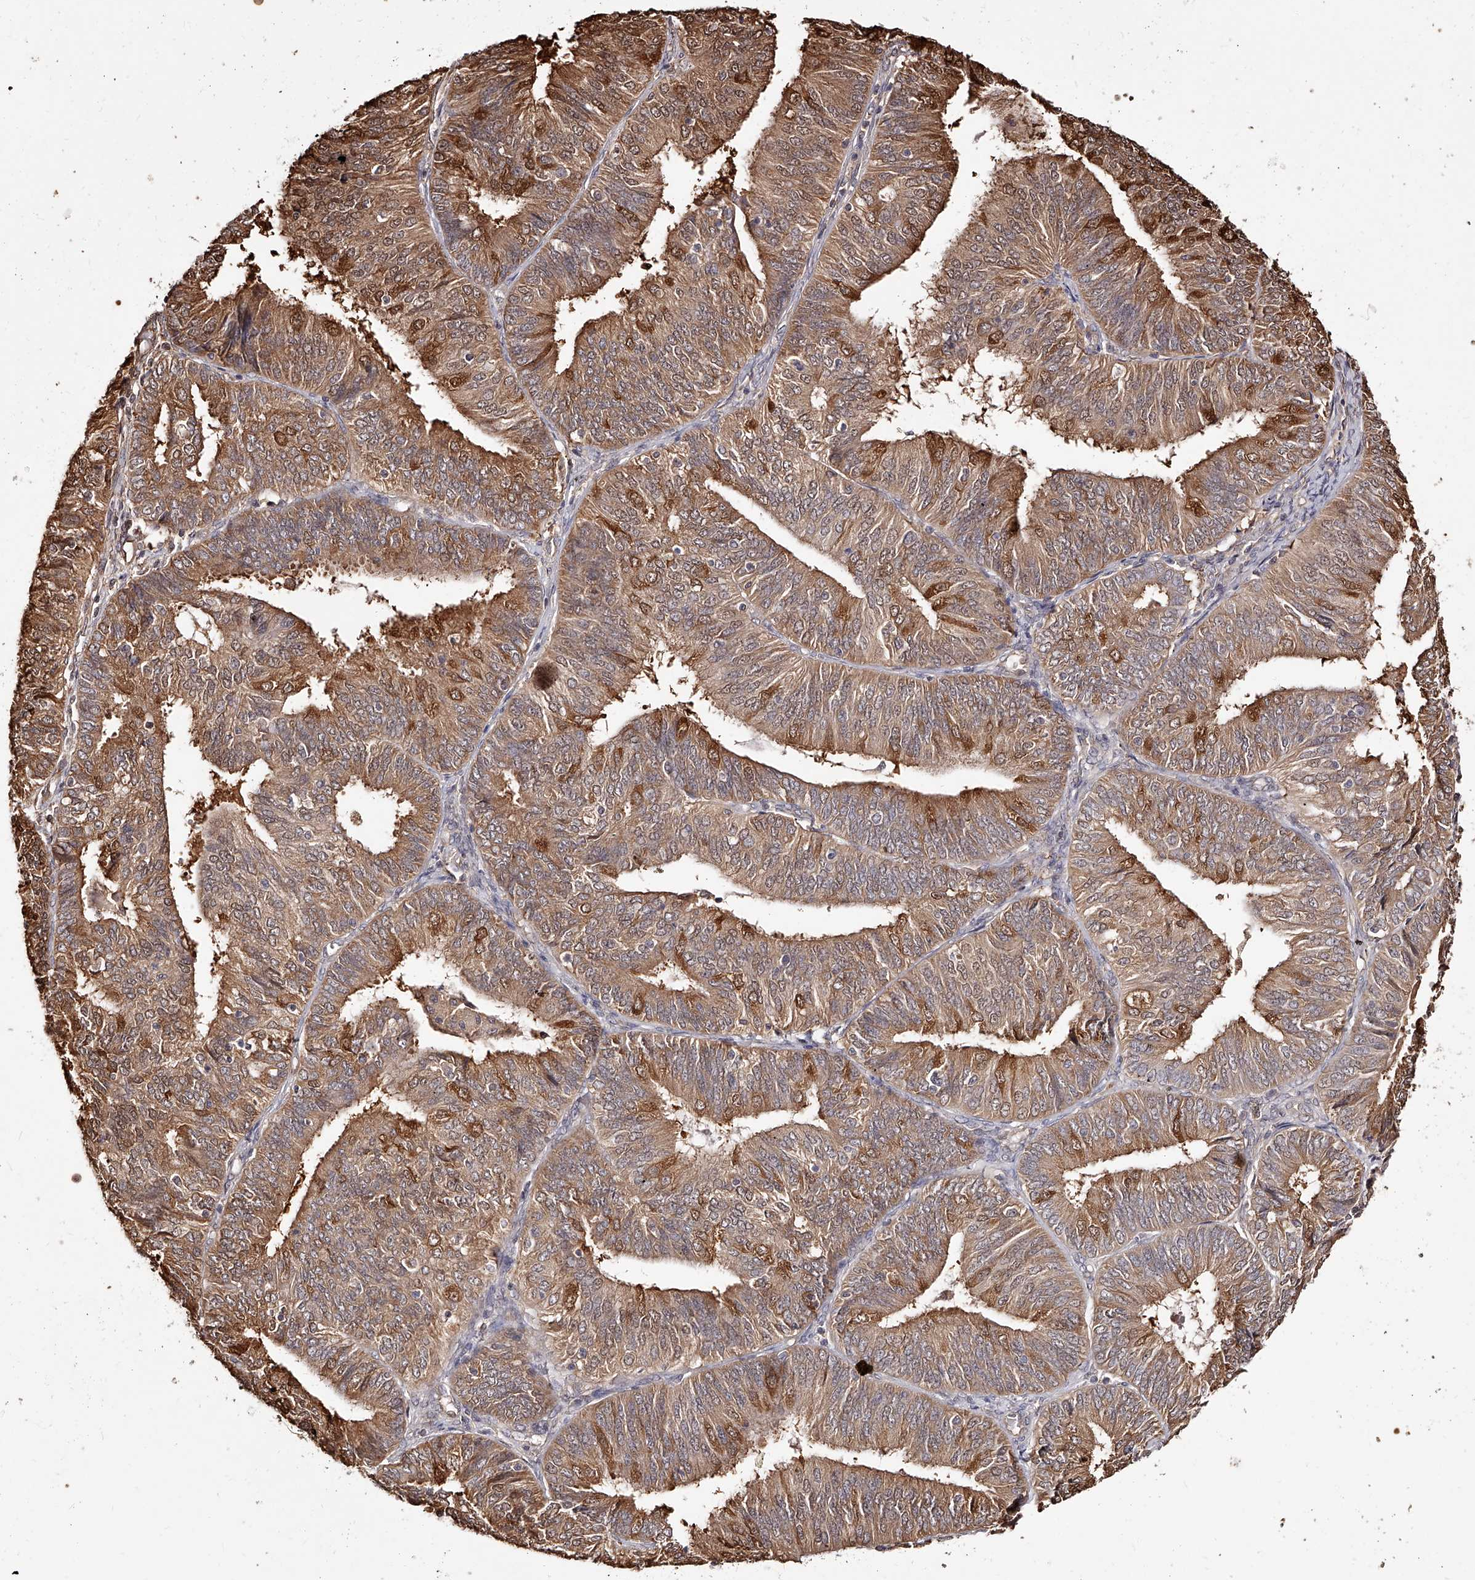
{"staining": {"intensity": "moderate", "quantity": ">75%", "location": "cytoplasmic/membranous,nuclear"}, "tissue": "endometrial cancer", "cell_type": "Tumor cells", "image_type": "cancer", "snomed": [{"axis": "morphology", "description": "Adenocarcinoma, NOS"}, {"axis": "topography", "description": "Endometrium"}], "caption": "Brown immunohistochemical staining in human endometrial cancer demonstrates moderate cytoplasmic/membranous and nuclear expression in about >75% of tumor cells. (DAB IHC with brightfield microscopy, high magnification).", "gene": "ZNF582", "patient": {"sex": "female", "age": 58}}